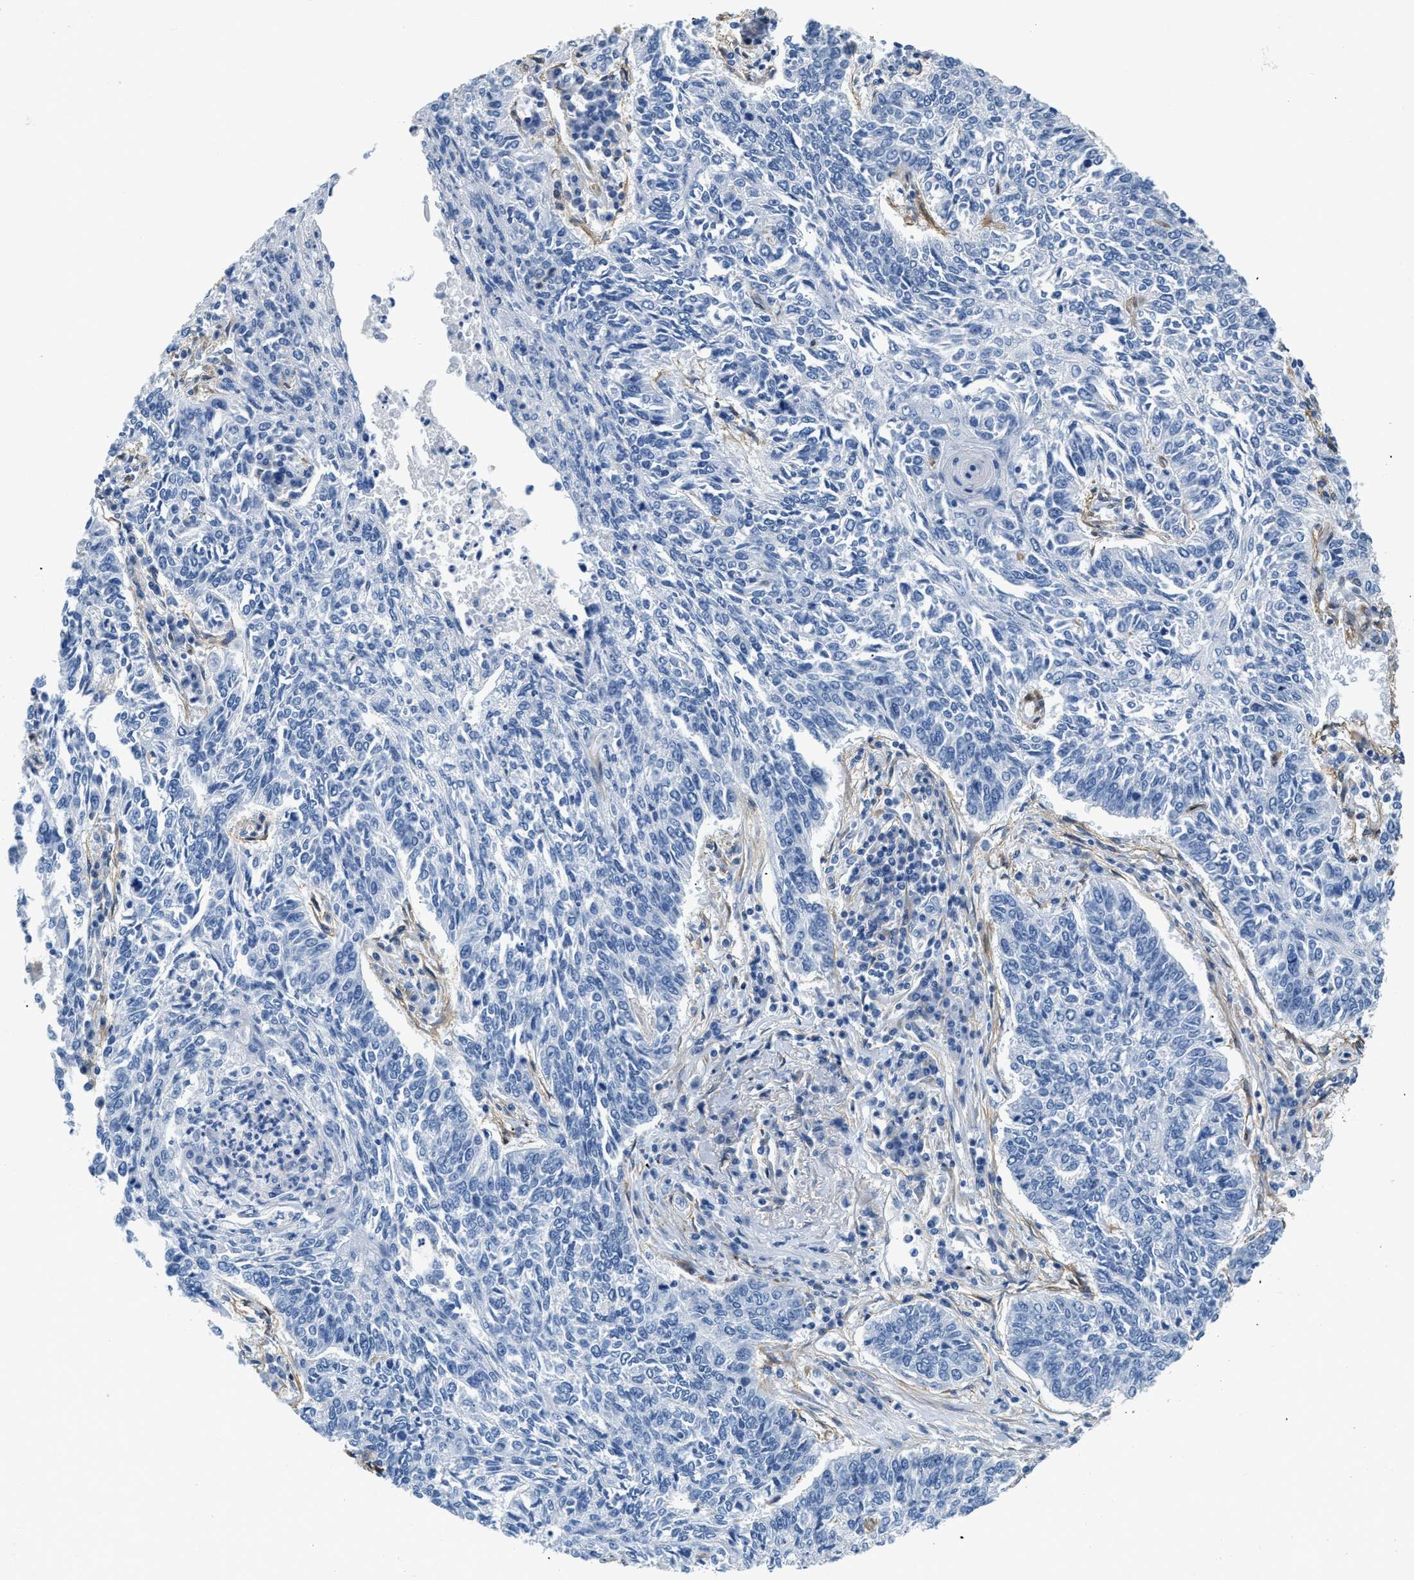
{"staining": {"intensity": "negative", "quantity": "none", "location": "none"}, "tissue": "lung cancer", "cell_type": "Tumor cells", "image_type": "cancer", "snomed": [{"axis": "morphology", "description": "Normal tissue, NOS"}, {"axis": "morphology", "description": "Squamous cell carcinoma, NOS"}, {"axis": "topography", "description": "Cartilage tissue"}, {"axis": "topography", "description": "Bronchus"}, {"axis": "topography", "description": "Lung"}], "caption": "This is a image of immunohistochemistry staining of lung cancer (squamous cell carcinoma), which shows no positivity in tumor cells.", "gene": "PDGFRB", "patient": {"sex": "female", "age": 49}}